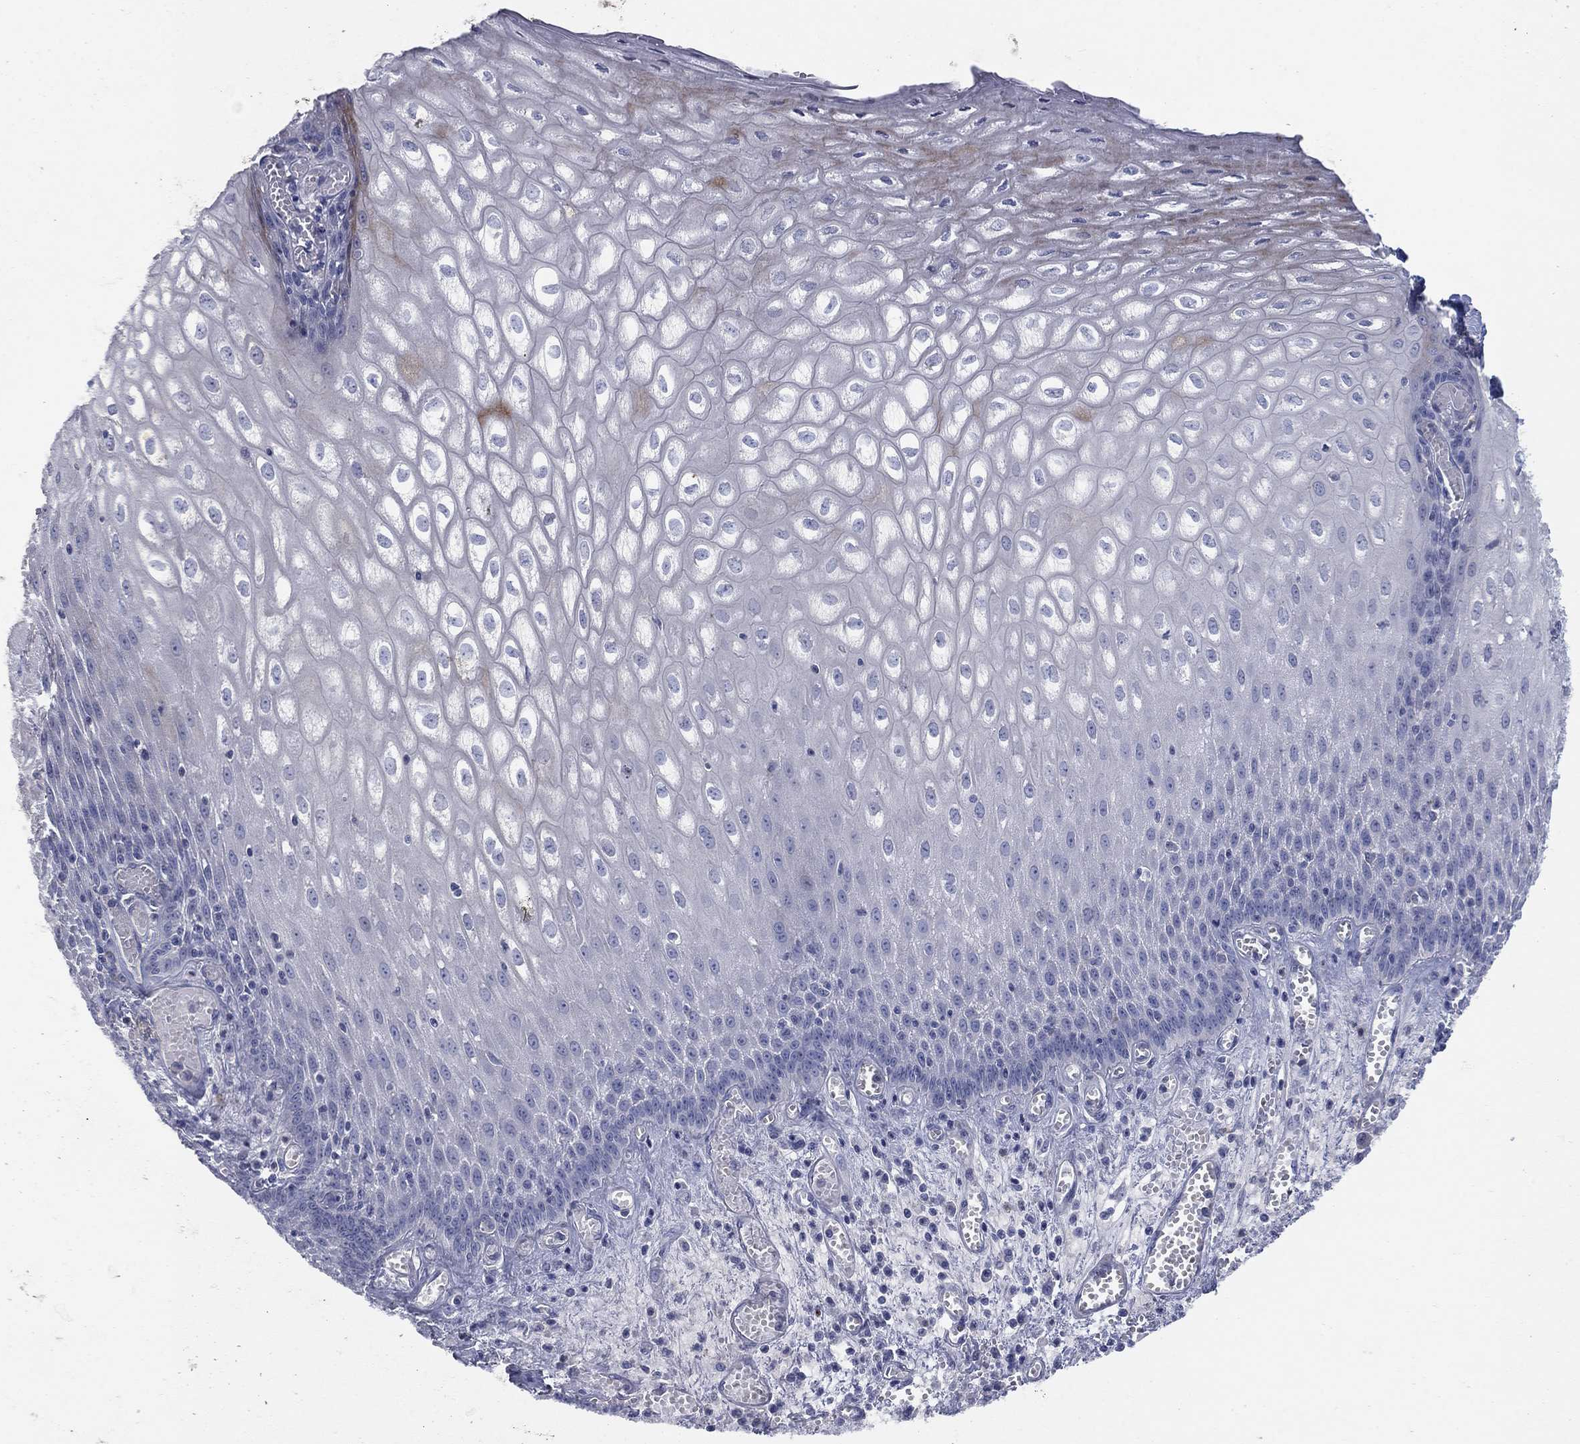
{"staining": {"intensity": "weak", "quantity": "25%-75%", "location": "cytoplasmic/membranous"}, "tissue": "esophagus", "cell_type": "Squamous epithelial cells", "image_type": "normal", "snomed": [{"axis": "morphology", "description": "Normal tissue, NOS"}, {"axis": "topography", "description": "Esophagus"}], "caption": "Immunohistochemical staining of normal human esophagus reveals weak cytoplasmic/membranous protein expression in about 25%-75% of squamous epithelial cells.", "gene": "TMEM249", "patient": {"sex": "male", "age": 58}}